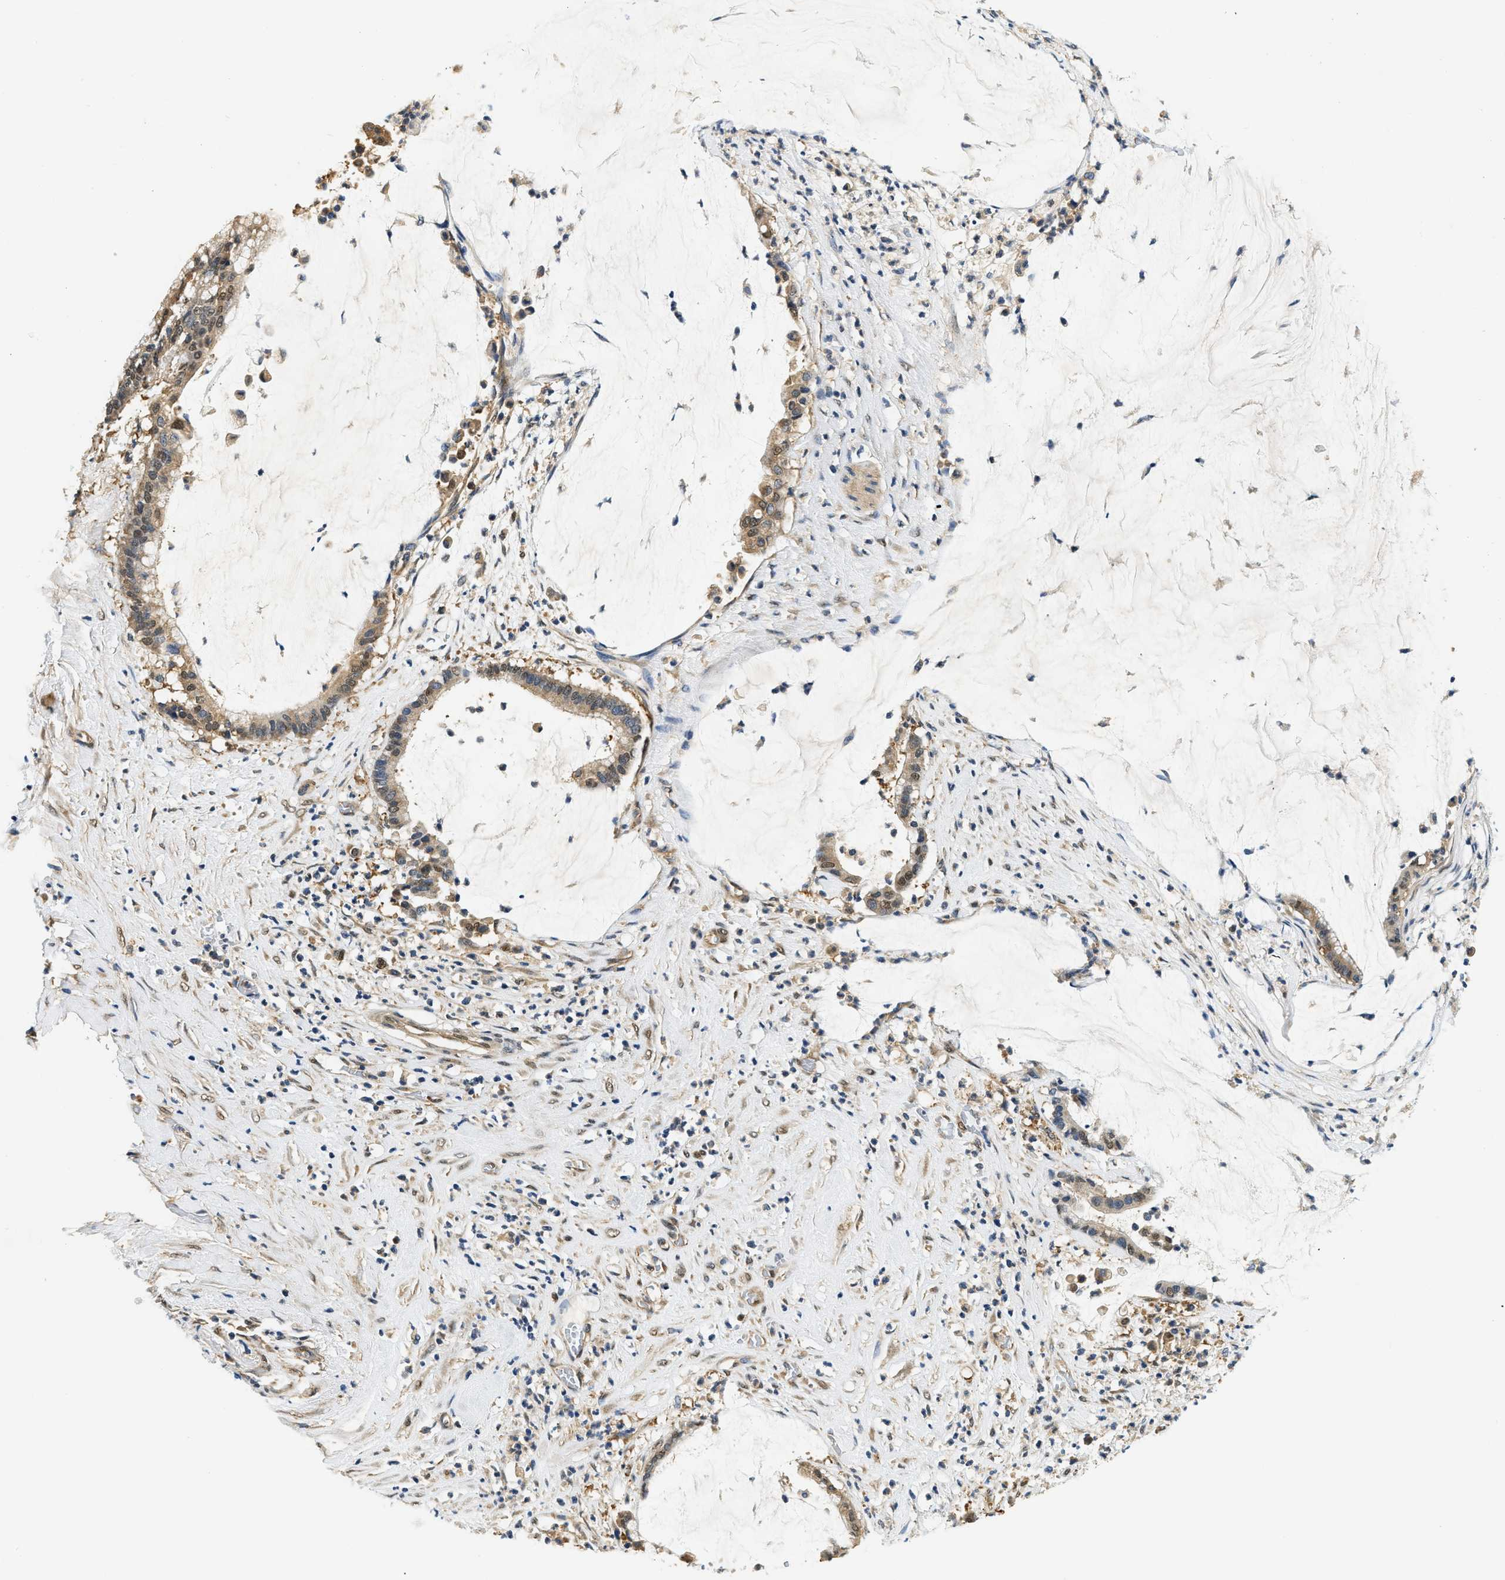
{"staining": {"intensity": "moderate", "quantity": ">75%", "location": "cytoplasmic/membranous"}, "tissue": "pancreatic cancer", "cell_type": "Tumor cells", "image_type": "cancer", "snomed": [{"axis": "morphology", "description": "Adenocarcinoma, NOS"}, {"axis": "topography", "description": "Pancreas"}], "caption": "Tumor cells show medium levels of moderate cytoplasmic/membranous staining in about >75% of cells in human pancreatic cancer. The staining was performed using DAB, with brown indicating positive protein expression. Nuclei are stained blue with hematoxylin.", "gene": "BCL7C", "patient": {"sex": "male", "age": 41}}